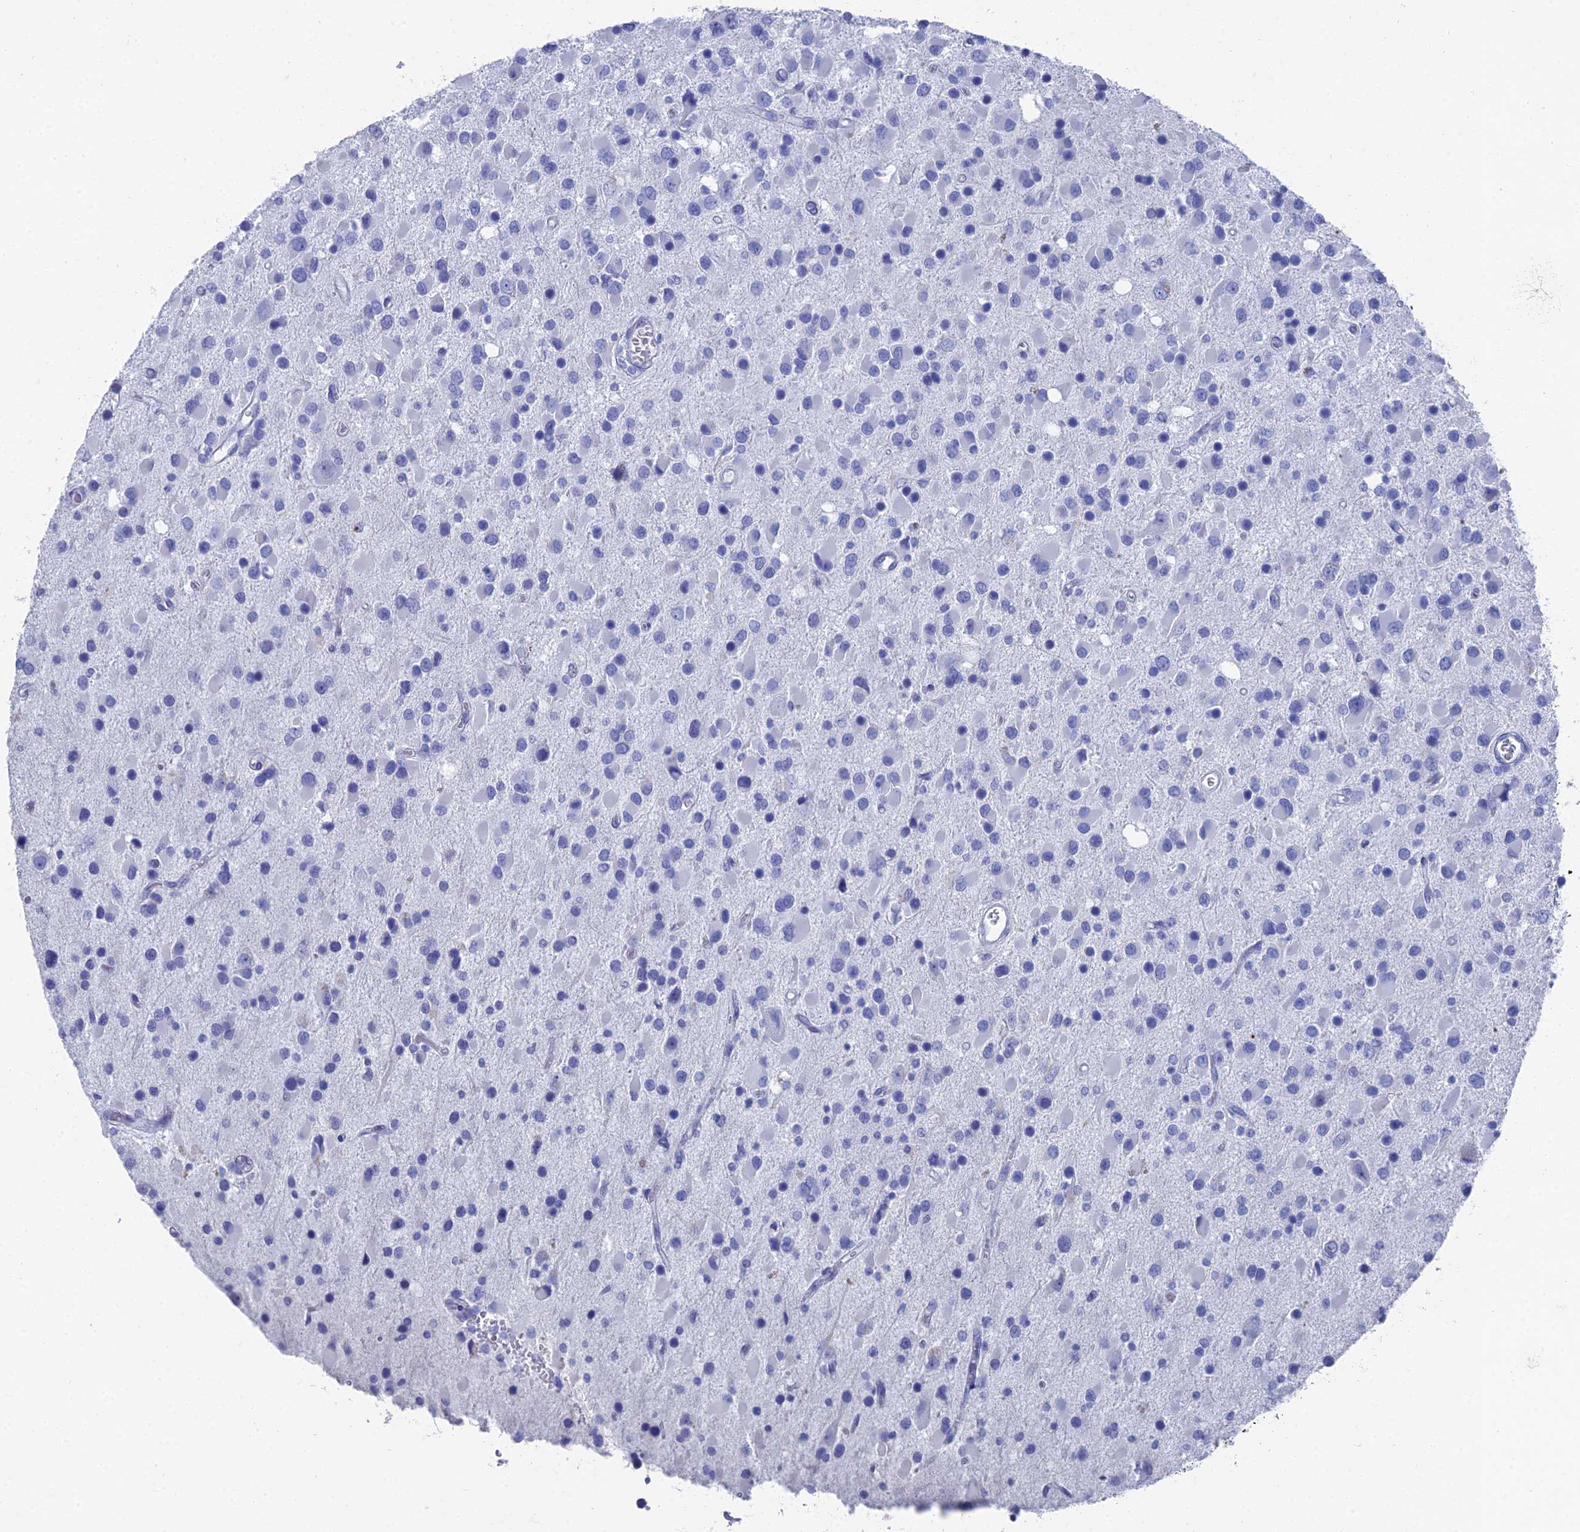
{"staining": {"intensity": "negative", "quantity": "none", "location": "none"}, "tissue": "glioma", "cell_type": "Tumor cells", "image_type": "cancer", "snomed": [{"axis": "morphology", "description": "Glioma, malignant, High grade"}, {"axis": "topography", "description": "Brain"}], "caption": "IHC of glioma demonstrates no staining in tumor cells. (DAB (3,3'-diaminobenzidine) immunohistochemistry, high magnification).", "gene": "ENPP3", "patient": {"sex": "male", "age": 53}}